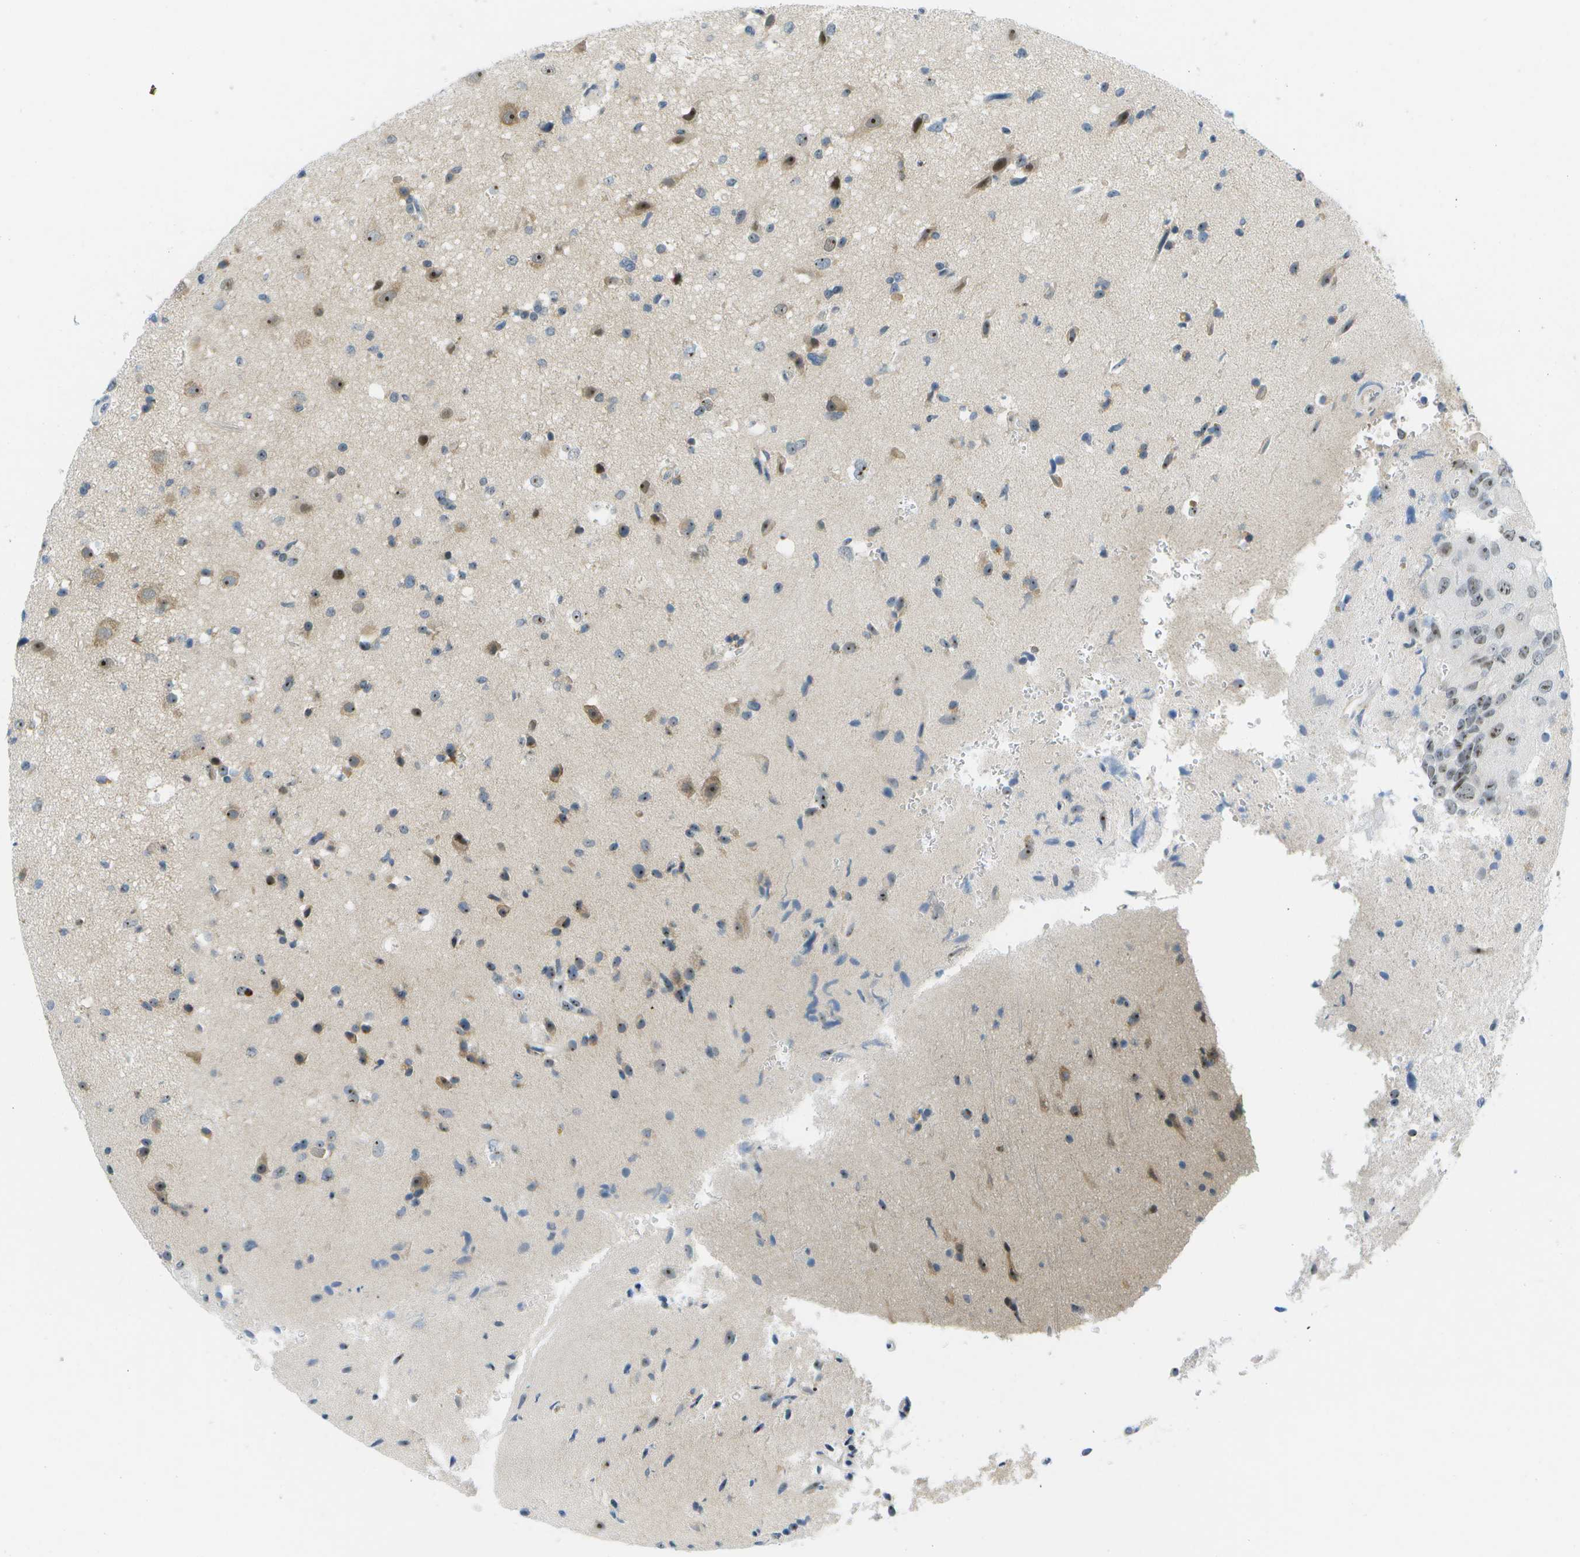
{"staining": {"intensity": "moderate", "quantity": "<25%", "location": "cytoplasmic/membranous,nuclear"}, "tissue": "glioma", "cell_type": "Tumor cells", "image_type": "cancer", "snomed": [{"axis": "morphology", "description": "Glioma, malignant, High grade"}, {"axis": "topography", "description": "Brain"}], "caption": "Malignant high-grade glioma tissue shows moderate cytoplasmic/membranous and nuclear expression in about <25% of tumor cells, visualized by immunohistochemistry.", "gene": "PITHD1", "patient": {"sex": "male", "age": 33}}